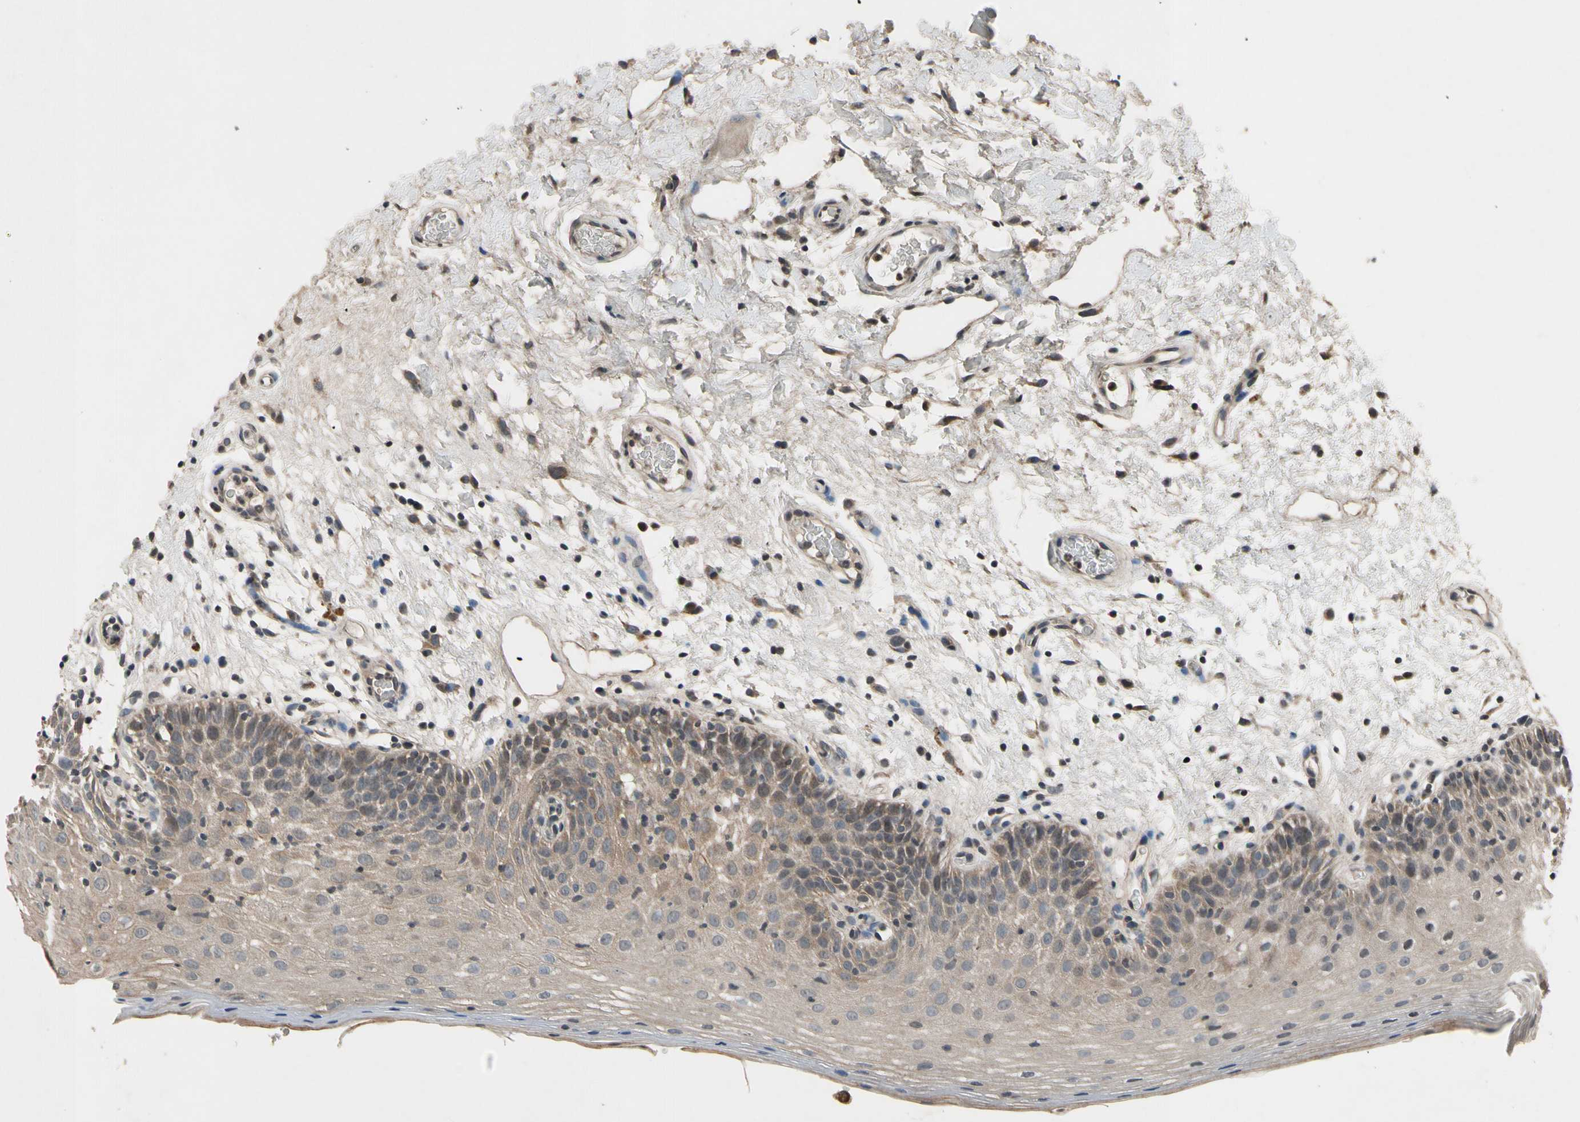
{"staining": {"intensity": "moderate", "quantity": ">75%", "location": "cytoplasmic/membranous"}, "tissue": "oral mucosa", "cell_type": "Squamous epithelial cells", "image_type": "normal", "snomed": [{"axis": "morphology", "description": "Normal tissue, NOS"}, {"axis": "morphology", "description": "Squamous cell carcinoma, NOS"}, {"axis": "topography", "description": "Skeletal muscle"}, {"axis": "topography", "description": "Oral tissue"}, {"axis": "topography", "description": "Head-Neck"}], "caption": "About >75% of squamous epithelial cells in unremarkable oral mucosa exhibit moderate cytoplasmic/membranous protein positivity as visualized by brown immunohistochemical staining.", "gene": "MBTPS2", "patient": {"sex": "male", "age": 71}}